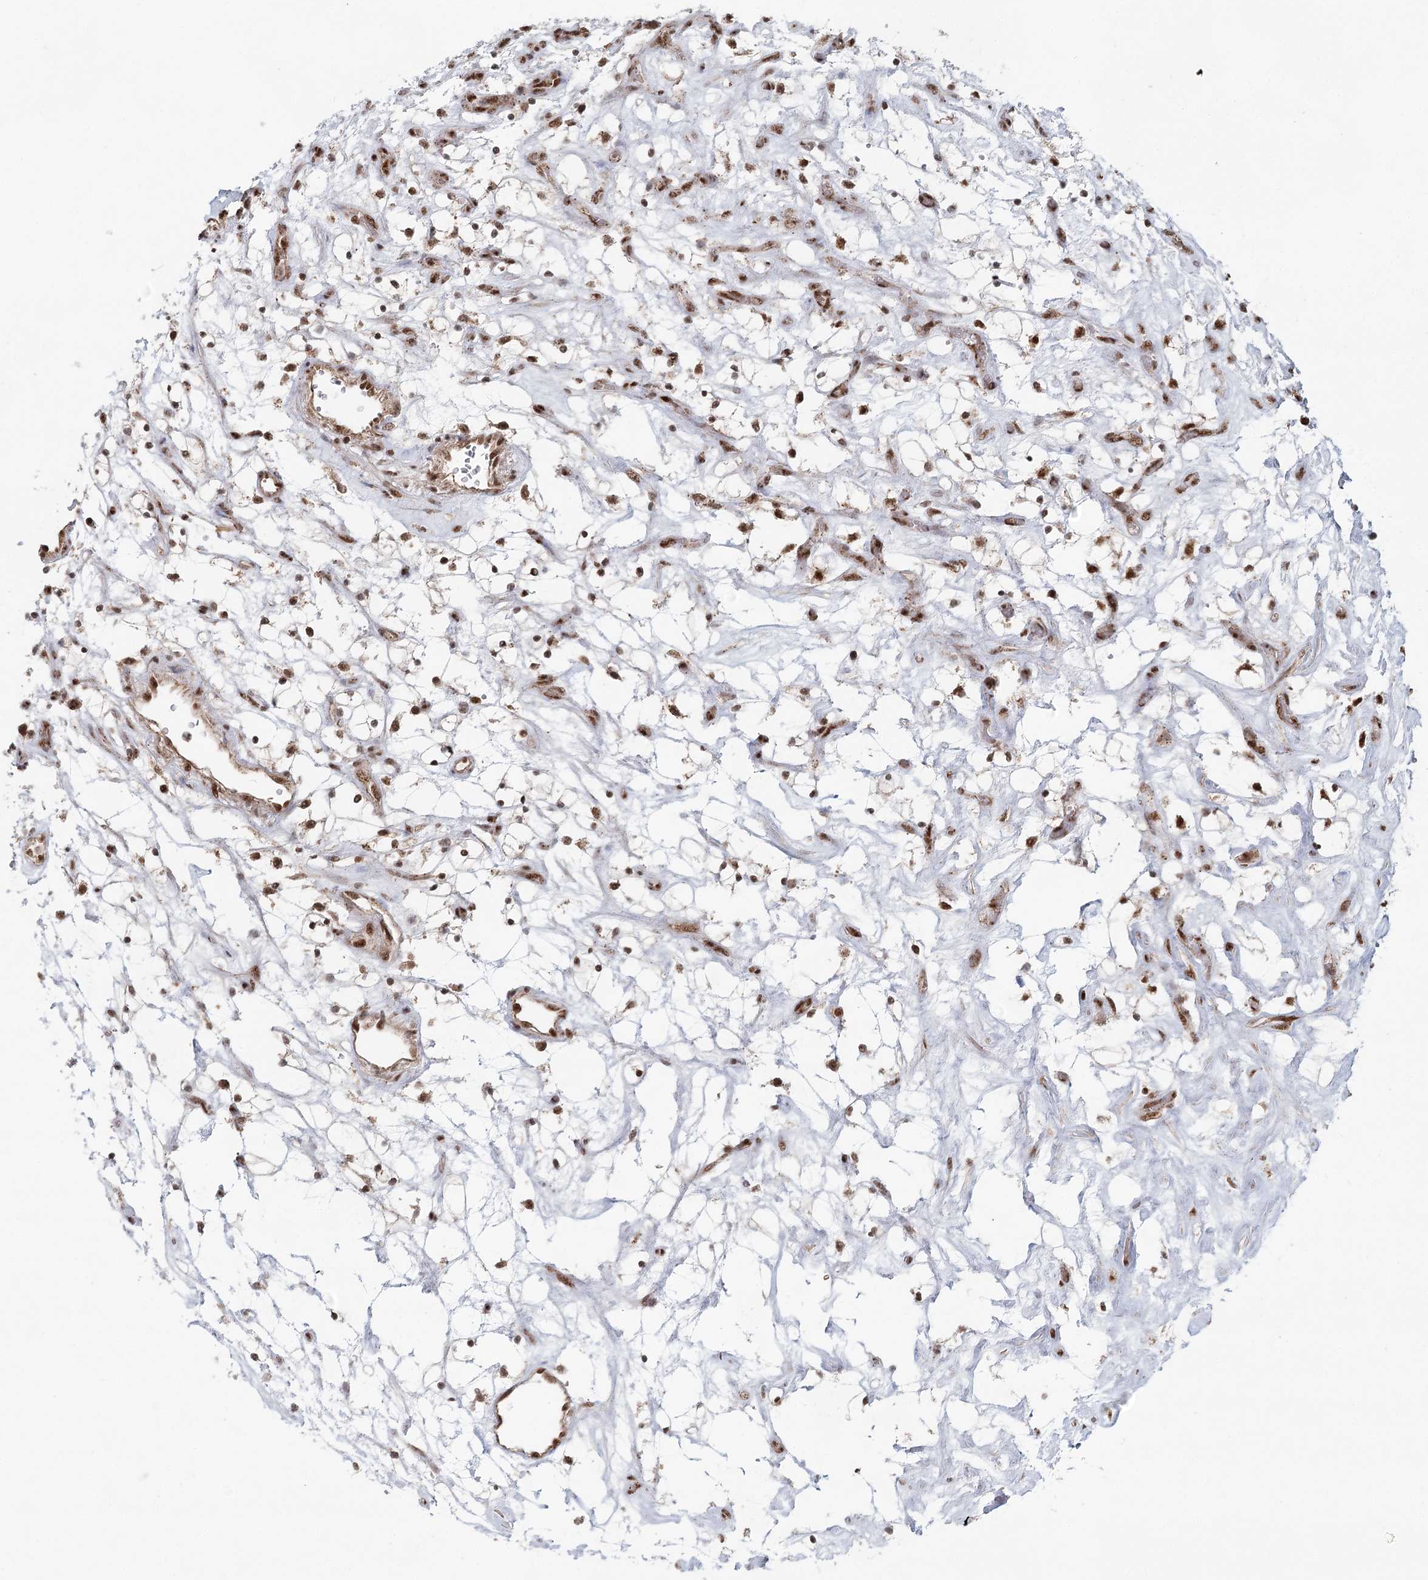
{"staining": {"intensity": "moderate", "quantity": ">75%", "location": "nuclear"}, "tissue": "renal cancer", "cell_type": "Tumor cells", "image_type": "cancer", "snomed": [{"axis": "morphology", "description": "Adenocarcinoma, NOS"}, {"axis": "topography", "description": "Kidney"}], "caption": "A histopathology image of renal cancer stained for a protein reveals moderate nuclear brown staining in tumor cells.", "gene": "GPALPP1", "patient": {"sex": "female", "age": 69}}